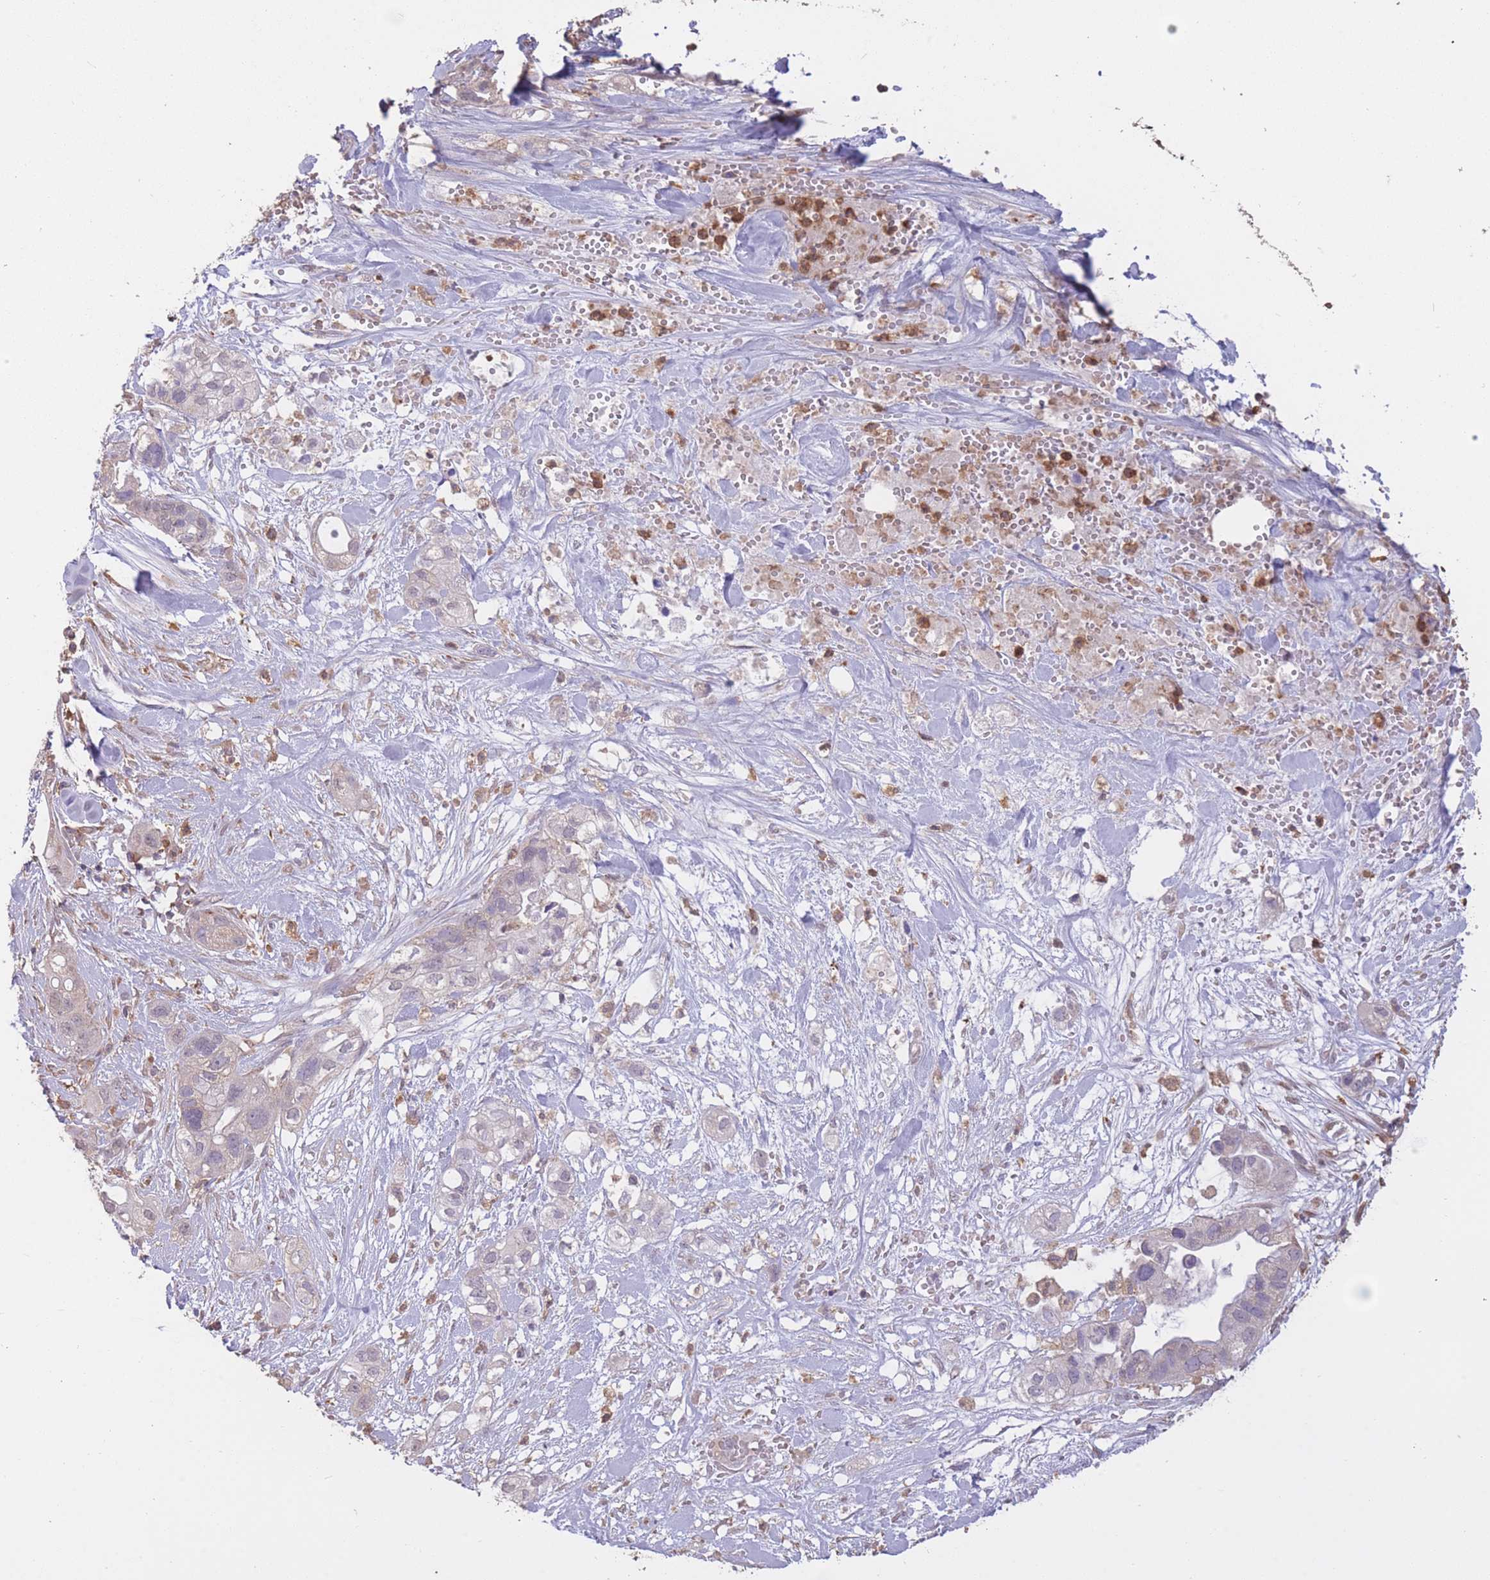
{"staining": {"intensity": "negative", "quantity": "none", "location": "none"}, "tissue": "pancreatic cancer", "cell_type": "Tumor cells", "image_type": "cancer", "snomed": [{"axis": "morphology", "description": "Adenocarcinoma, NOS"}, {"axis": "topography", "description": "Pancreas"}], "caption": "Tumor cells show no significant protein expression in pancreatic cancer.", "gene": "GMIP", "patient": {"sex": "male", "age": 44}}